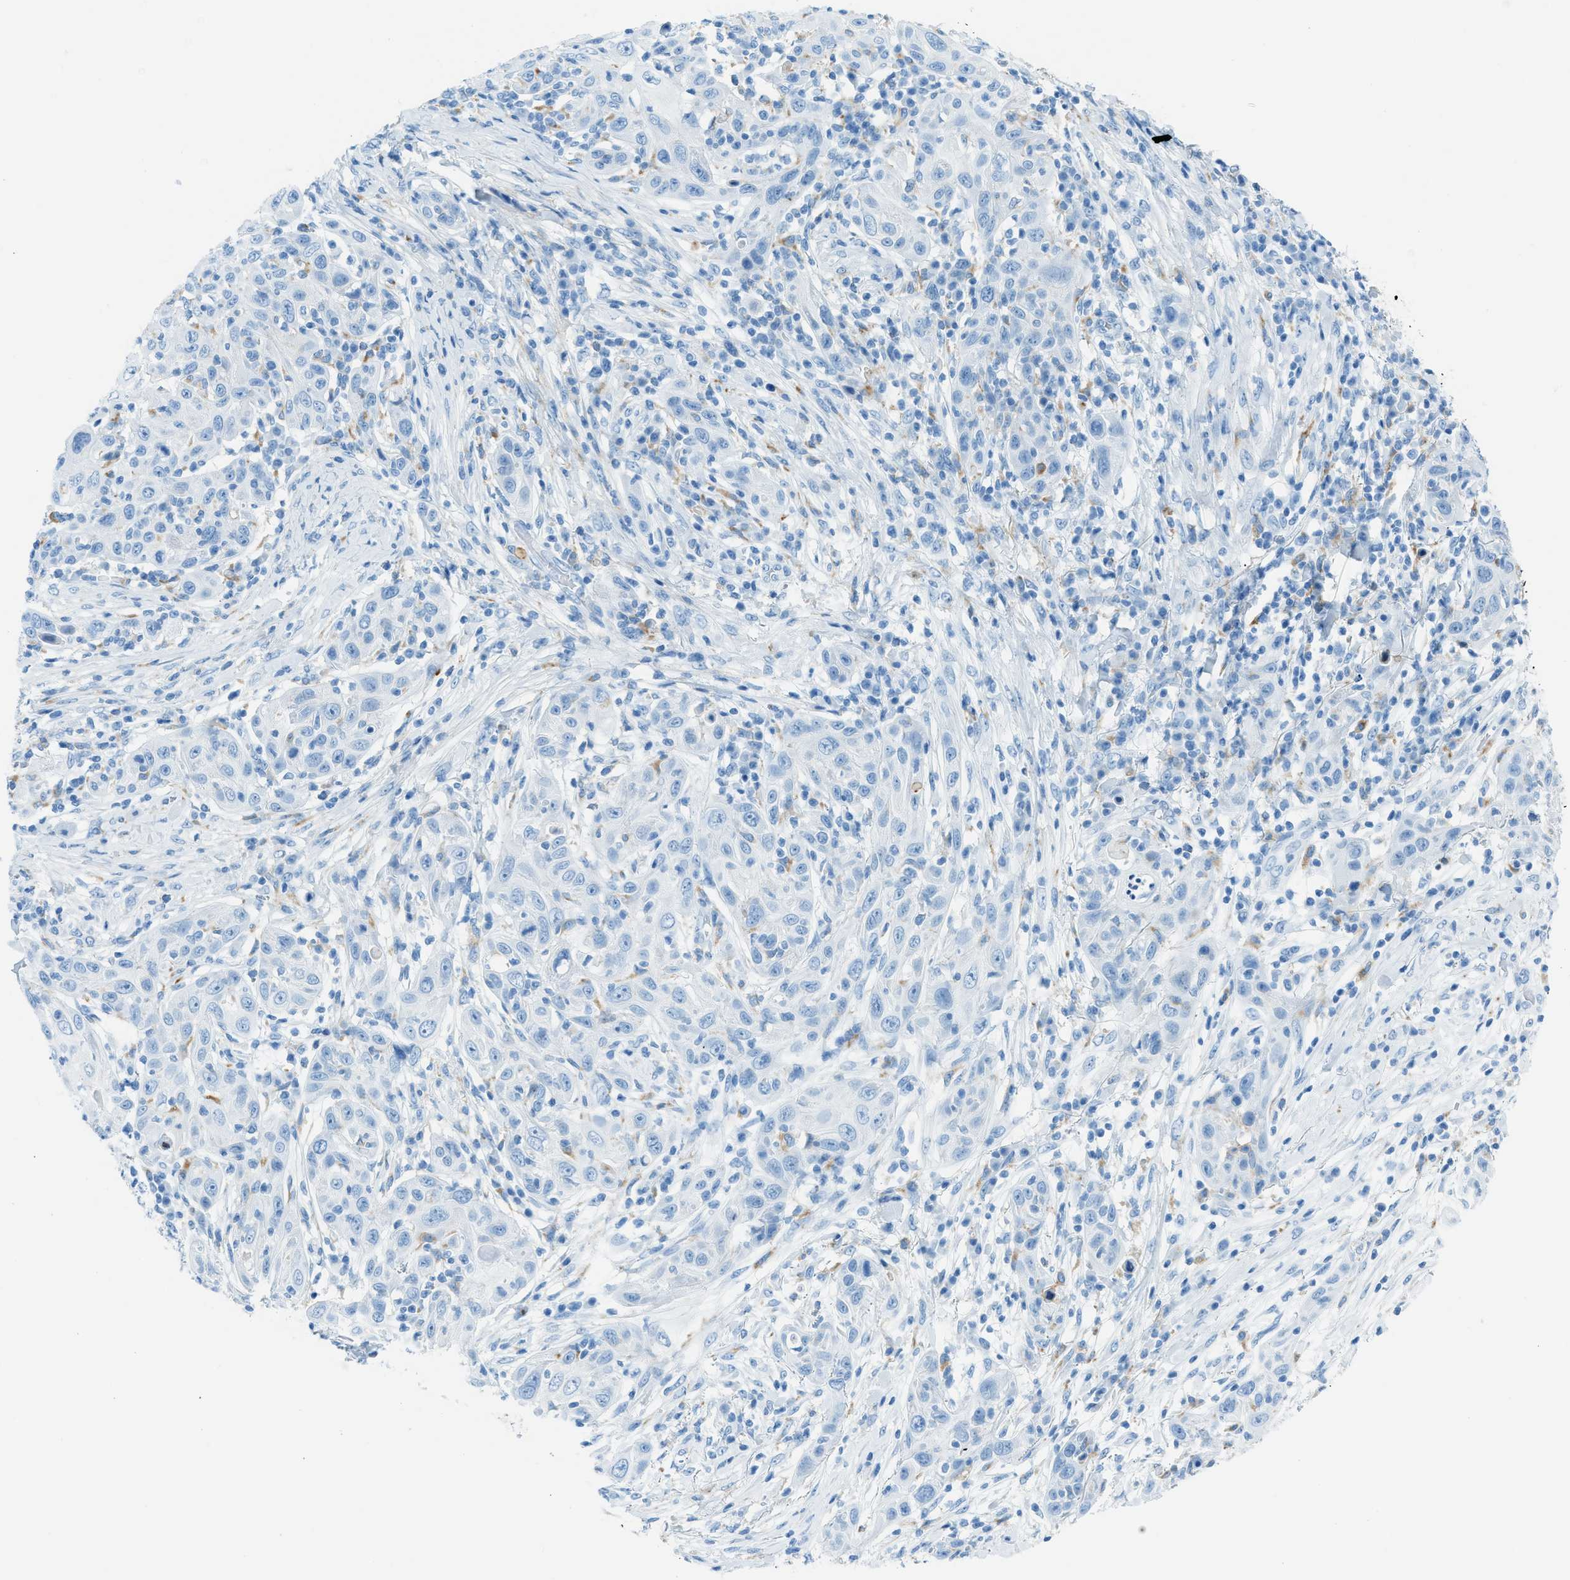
{"staining": {"intensity": "negative", "quantity": "none", "location": "none"}, "tissue": "skin cancer", "cell_type": "Tumor cells", "image_type": "cancer", "snomed": [{"axis": "morphology", "description": "Squamous cell carcinoma, NOS"}, {"axis": "topography", "description": "Skin"}], "caption": "A micrograph of skin cancer stained for a protein demonstrates no brown staining in tumor cells.", "gene": "C21orf62", "patient": {"sex": "female", "age": 88}}